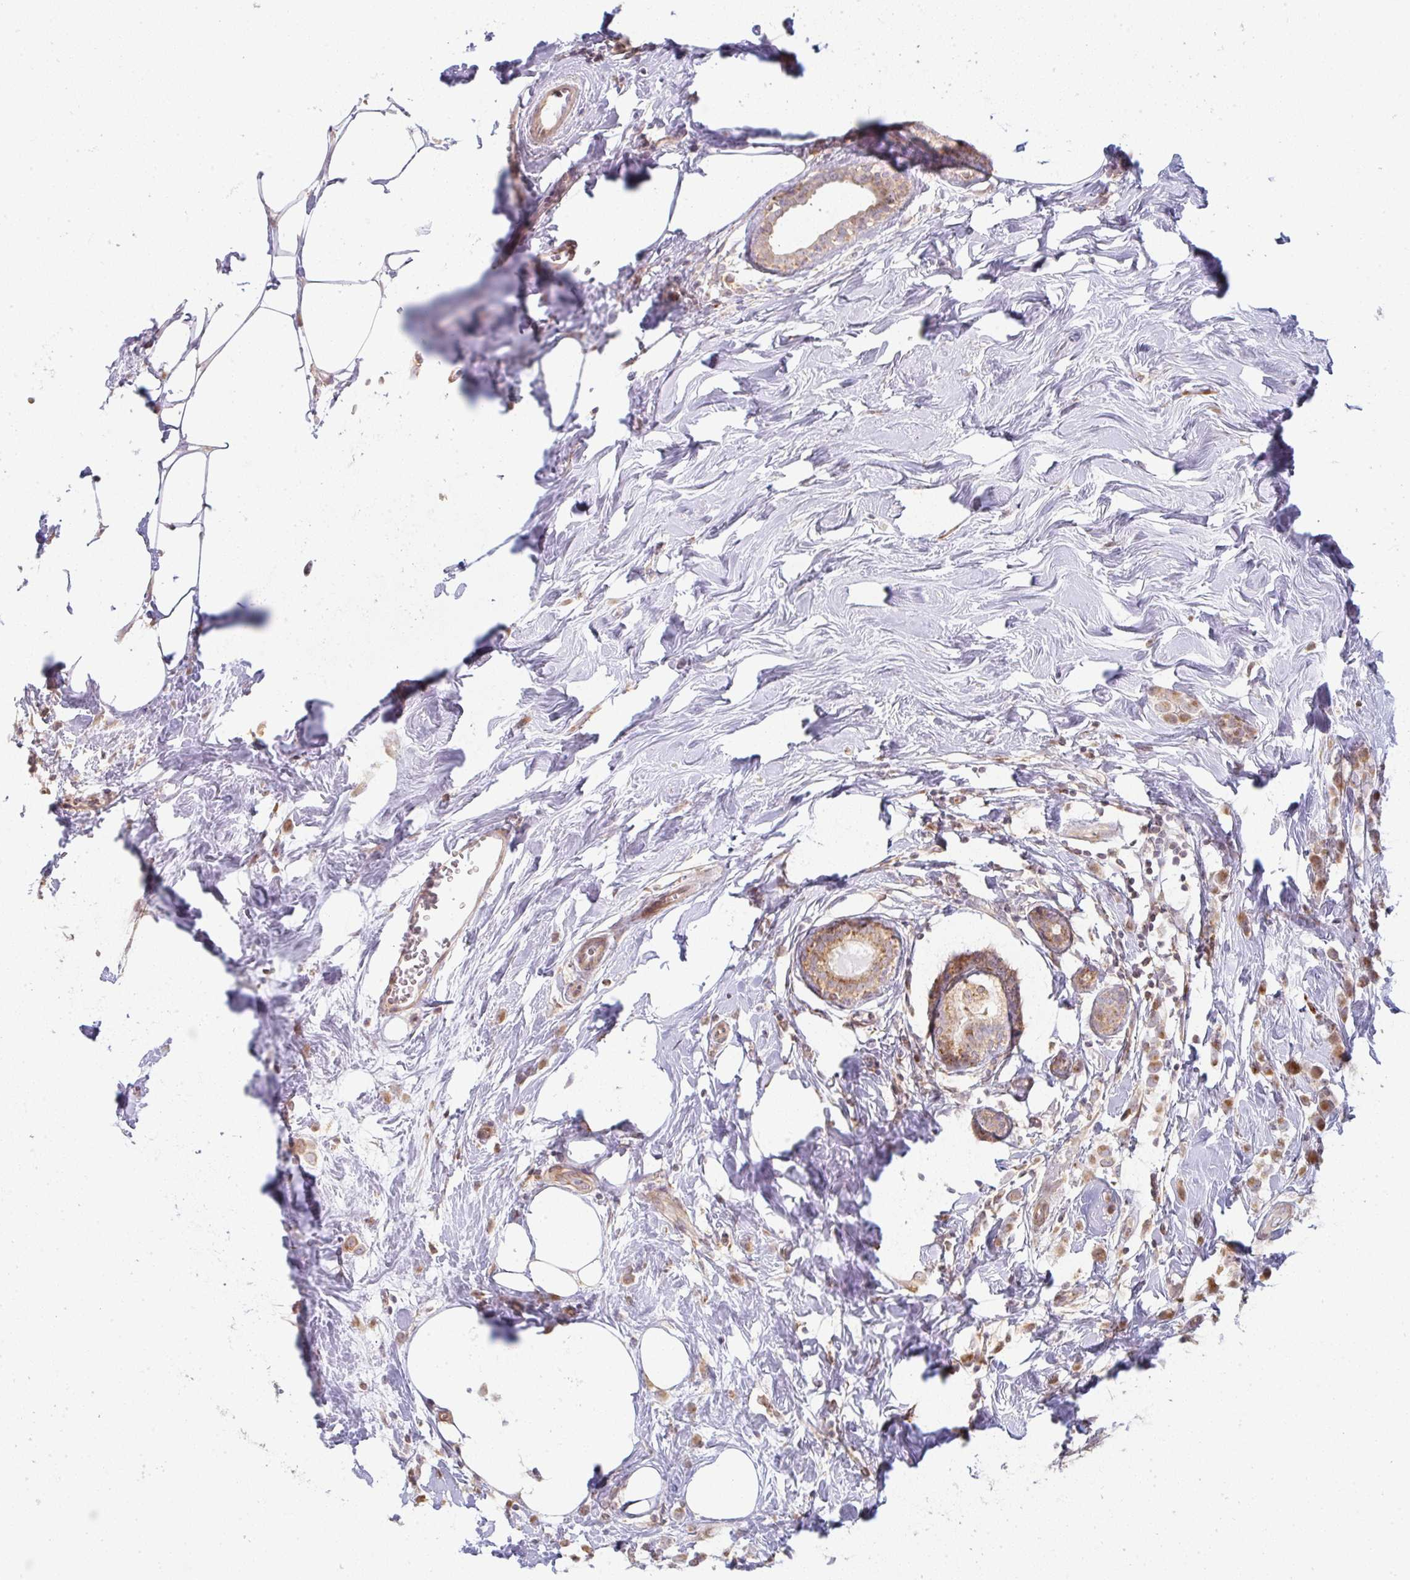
{"staining": {"intensity": "moderate", "quantity": ">75%", "location": "cytoplasmic/membranous"}, "tissue": "breast cancer", "cell_type": "Tumor cells", "image_type": "cancer", "snomed": [{"axis": "morphology", "description": "Duct carcinoma"}, {"axis": "topography", "description": "Breast"}], "caption": "High-power microscopy captured an IHC micrograph of breast cancer, revealing moderate cytoplasmic/membranous positivity in approximately >75% of tumor cells.", "gene": "MOB1A", "patient": {"sex": "female", "age": 80}}